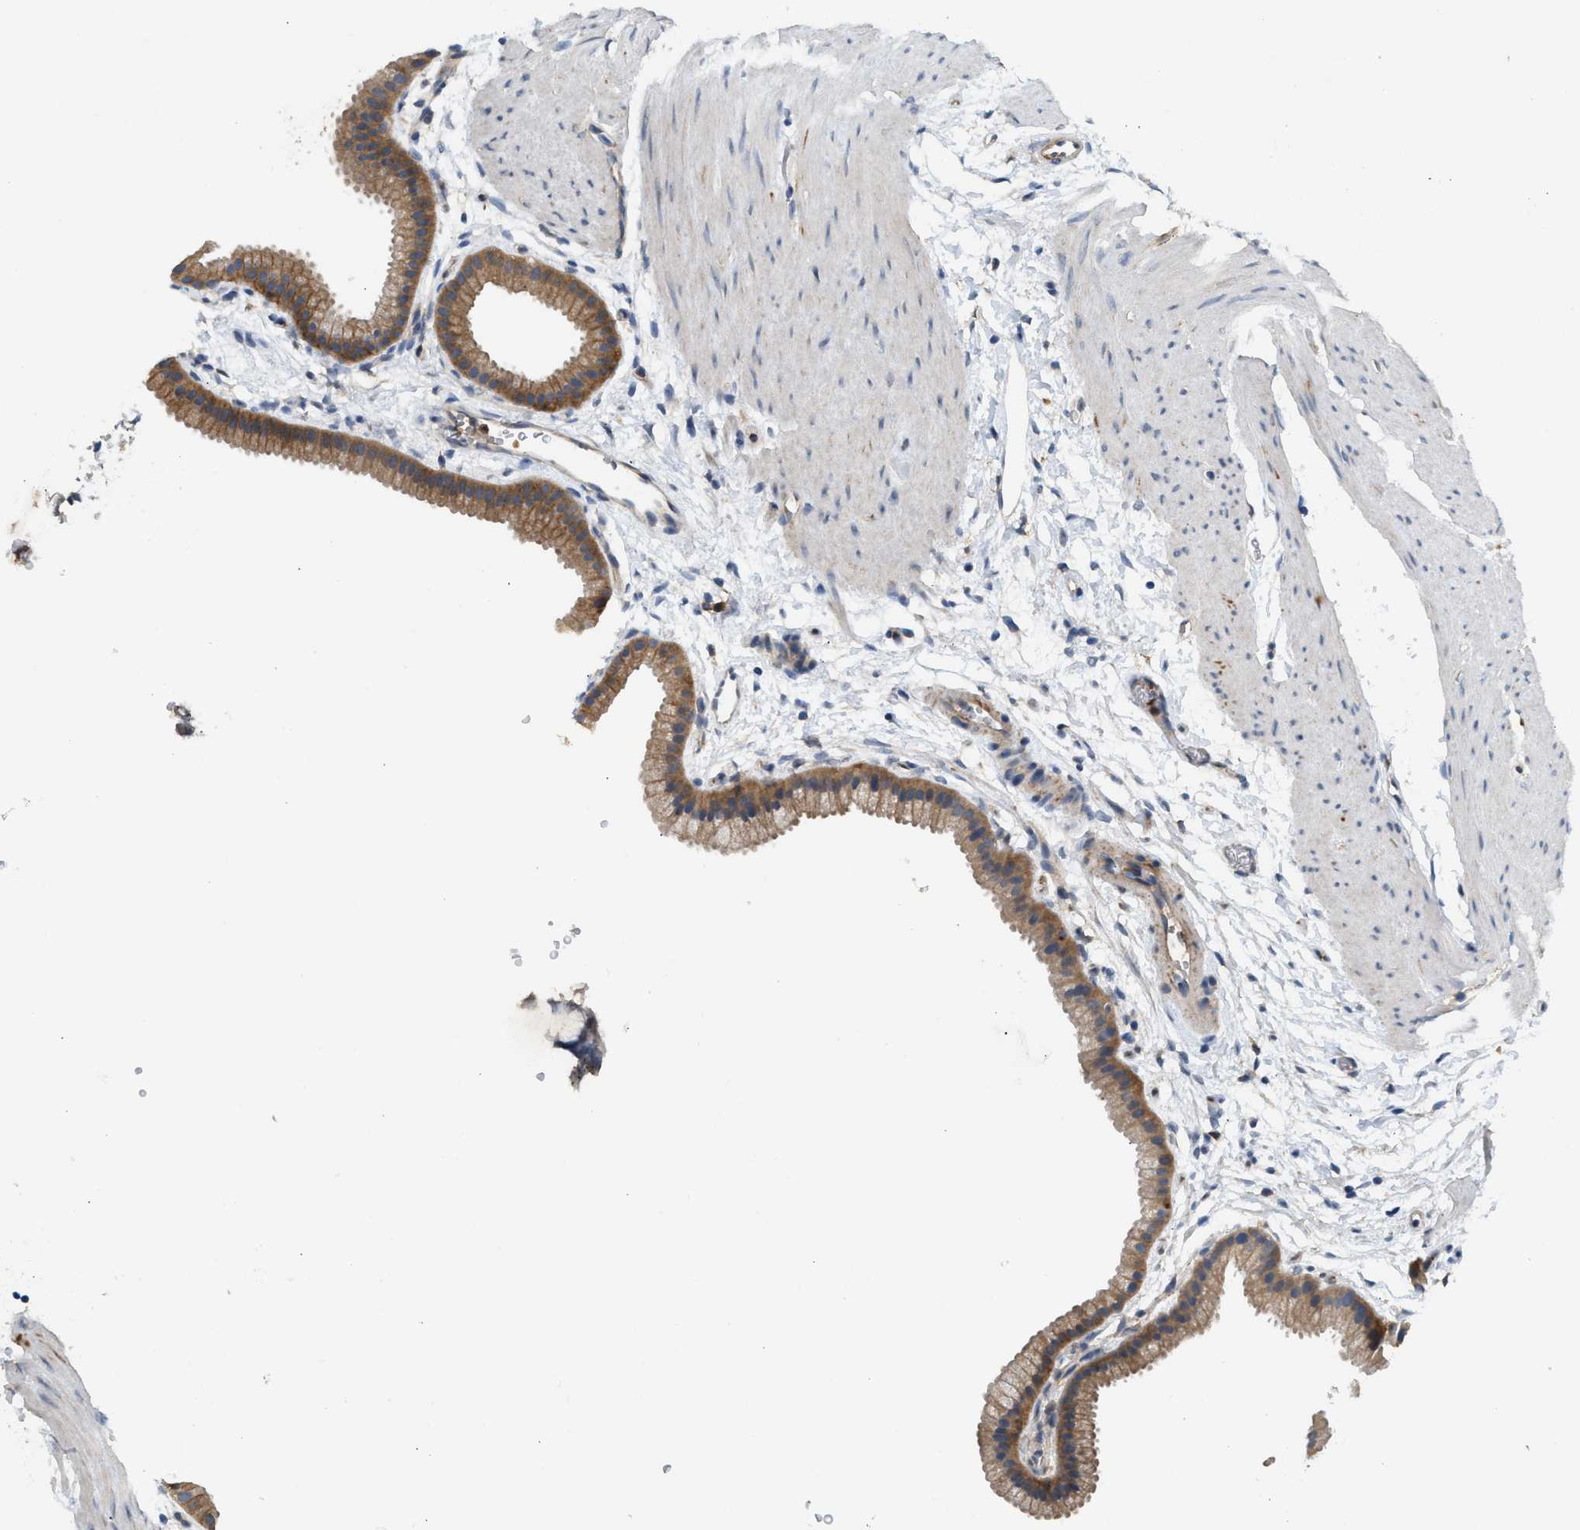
{"staining": {"intensity": "moderate", "quantity": ">75%", "location": "cytoplasmic/membranous"}, "tissue": "gallbladder", "cell_type": "Glandular cells", "image_type": "normal", "snomed": [{"axis": "morphology", "description": "Normal tissue, NOS"}, {"axis": "topography", "description": "Gallbladder"}], "caption": "This image reveals IHC staining of normal gallbladder, with medium moderate cytoplasmic/membranous positivity in approximately >75% of glandular cells.", "gene": "RHBDF2", "patient": {"sex": "female", "age": 64}}